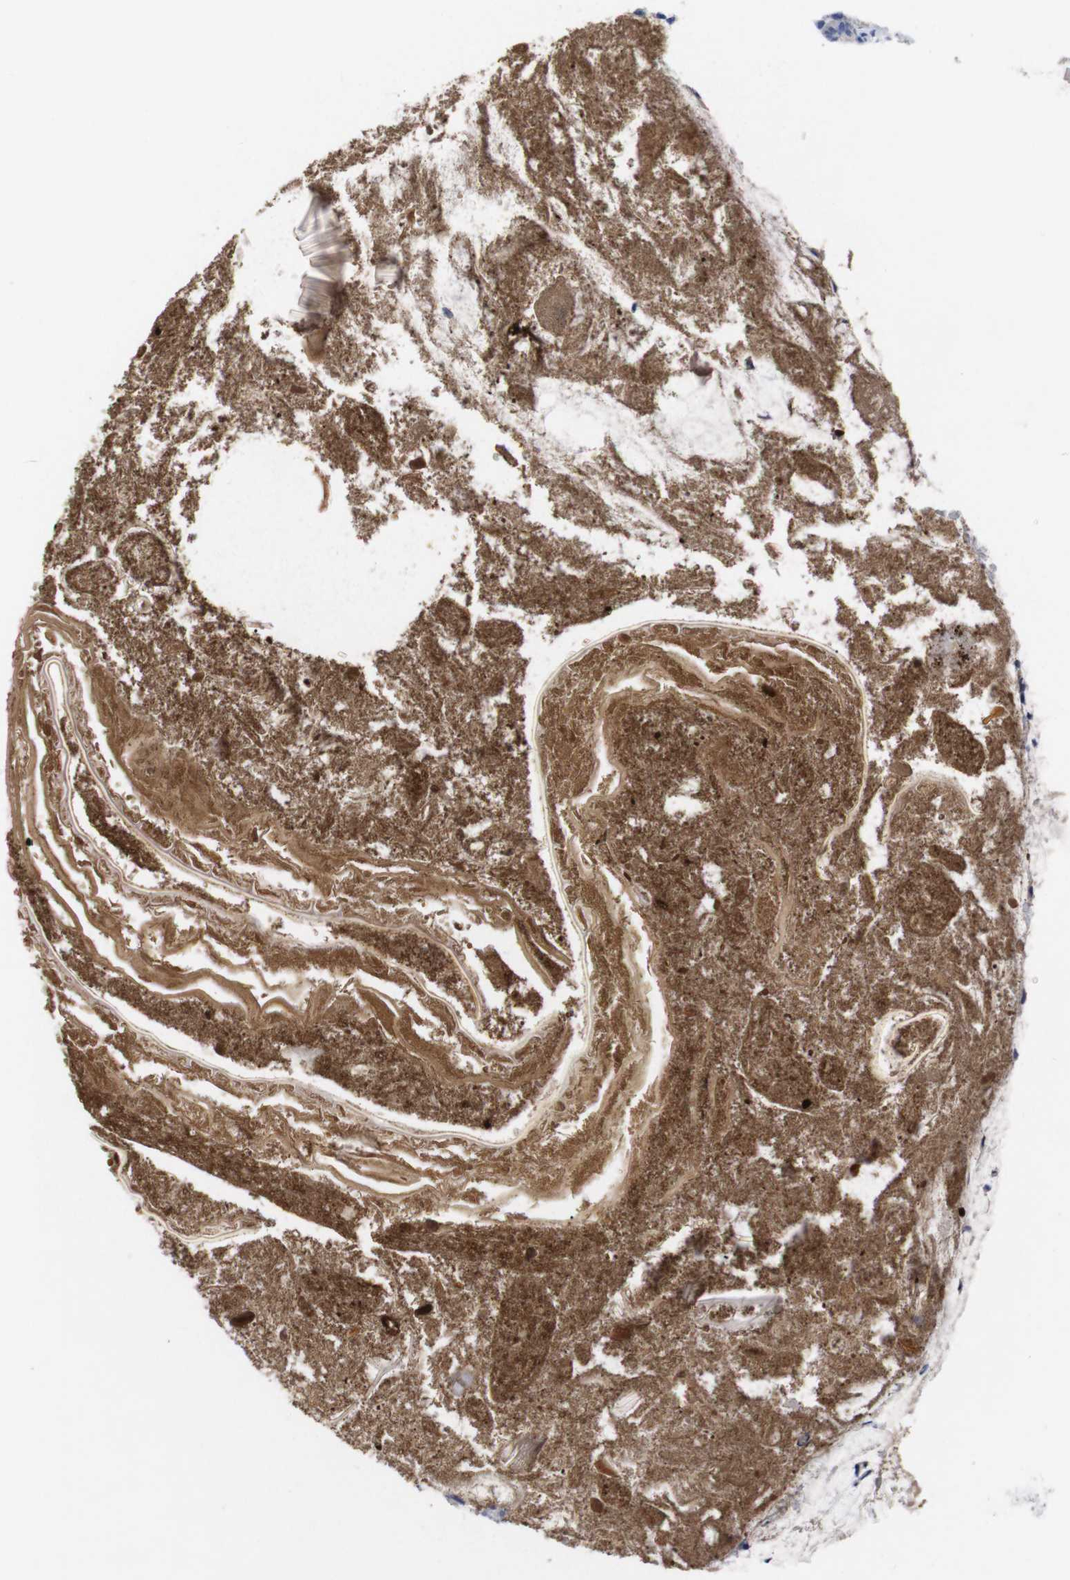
{"staining": {"intensity": "negative", "quantity": "none", "location": "none"}, "tissue": "appendix", "cell_type": "Glandular cells", "image_type": "normal", "snomed": [{"axis": "morphology", "description": "Normal tissue, NOS"}, {"axis": "topography", "description": "Appendix"}], "caption": "Immunohistochemical staining of normal human appendix exhibits no significant expression in glandular cells. (Brightfield microscopy of DAB immunohistochemistry at high magnification).", "gene": "C5AR1", "patient": {"sex": "male", "age": 52}}